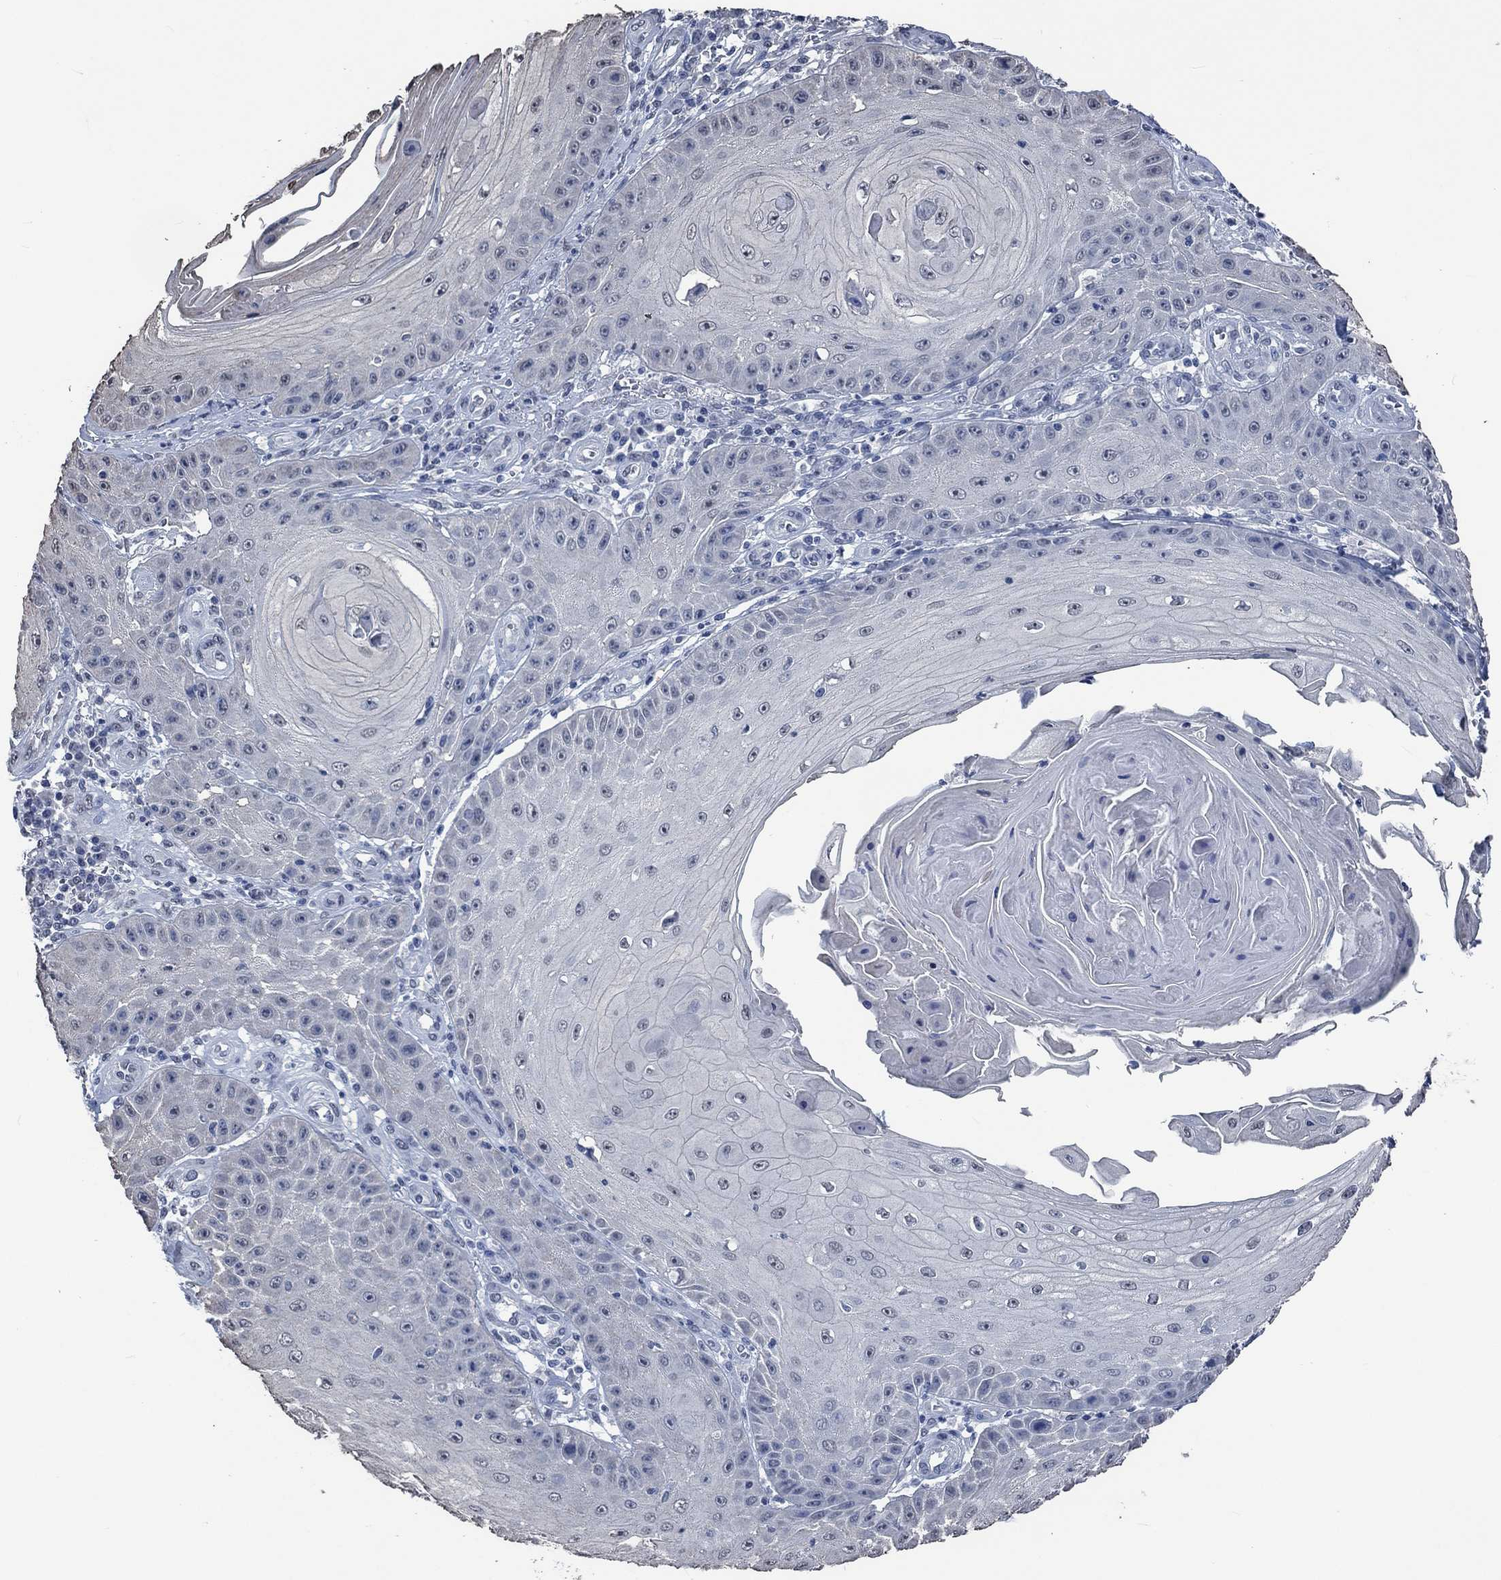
{"staining": {"intensity": "negative", "quantity": "none", "location": "none"}, "tissue": "skin cancer", "cell_type": "Tumor cells", "image_type": "cancer", "snomed": [{"axis": "morphology", "description": "Squamous cell carcinoma, NOS"}, {"axis": "topography", "description": "Skin"}], "caption": "The micrograph reveals no significant expression in tumor cells of squamous cell carcinoma (skin). Brightfield microscopy of immunohistochemistry stained with DAB (3,3'-diaminobenzidine) (brown) and hematoxylin (blue), captured at high magnification.", "gene": "OBSCN", "patient": {"sex": "male", "age": 70}}